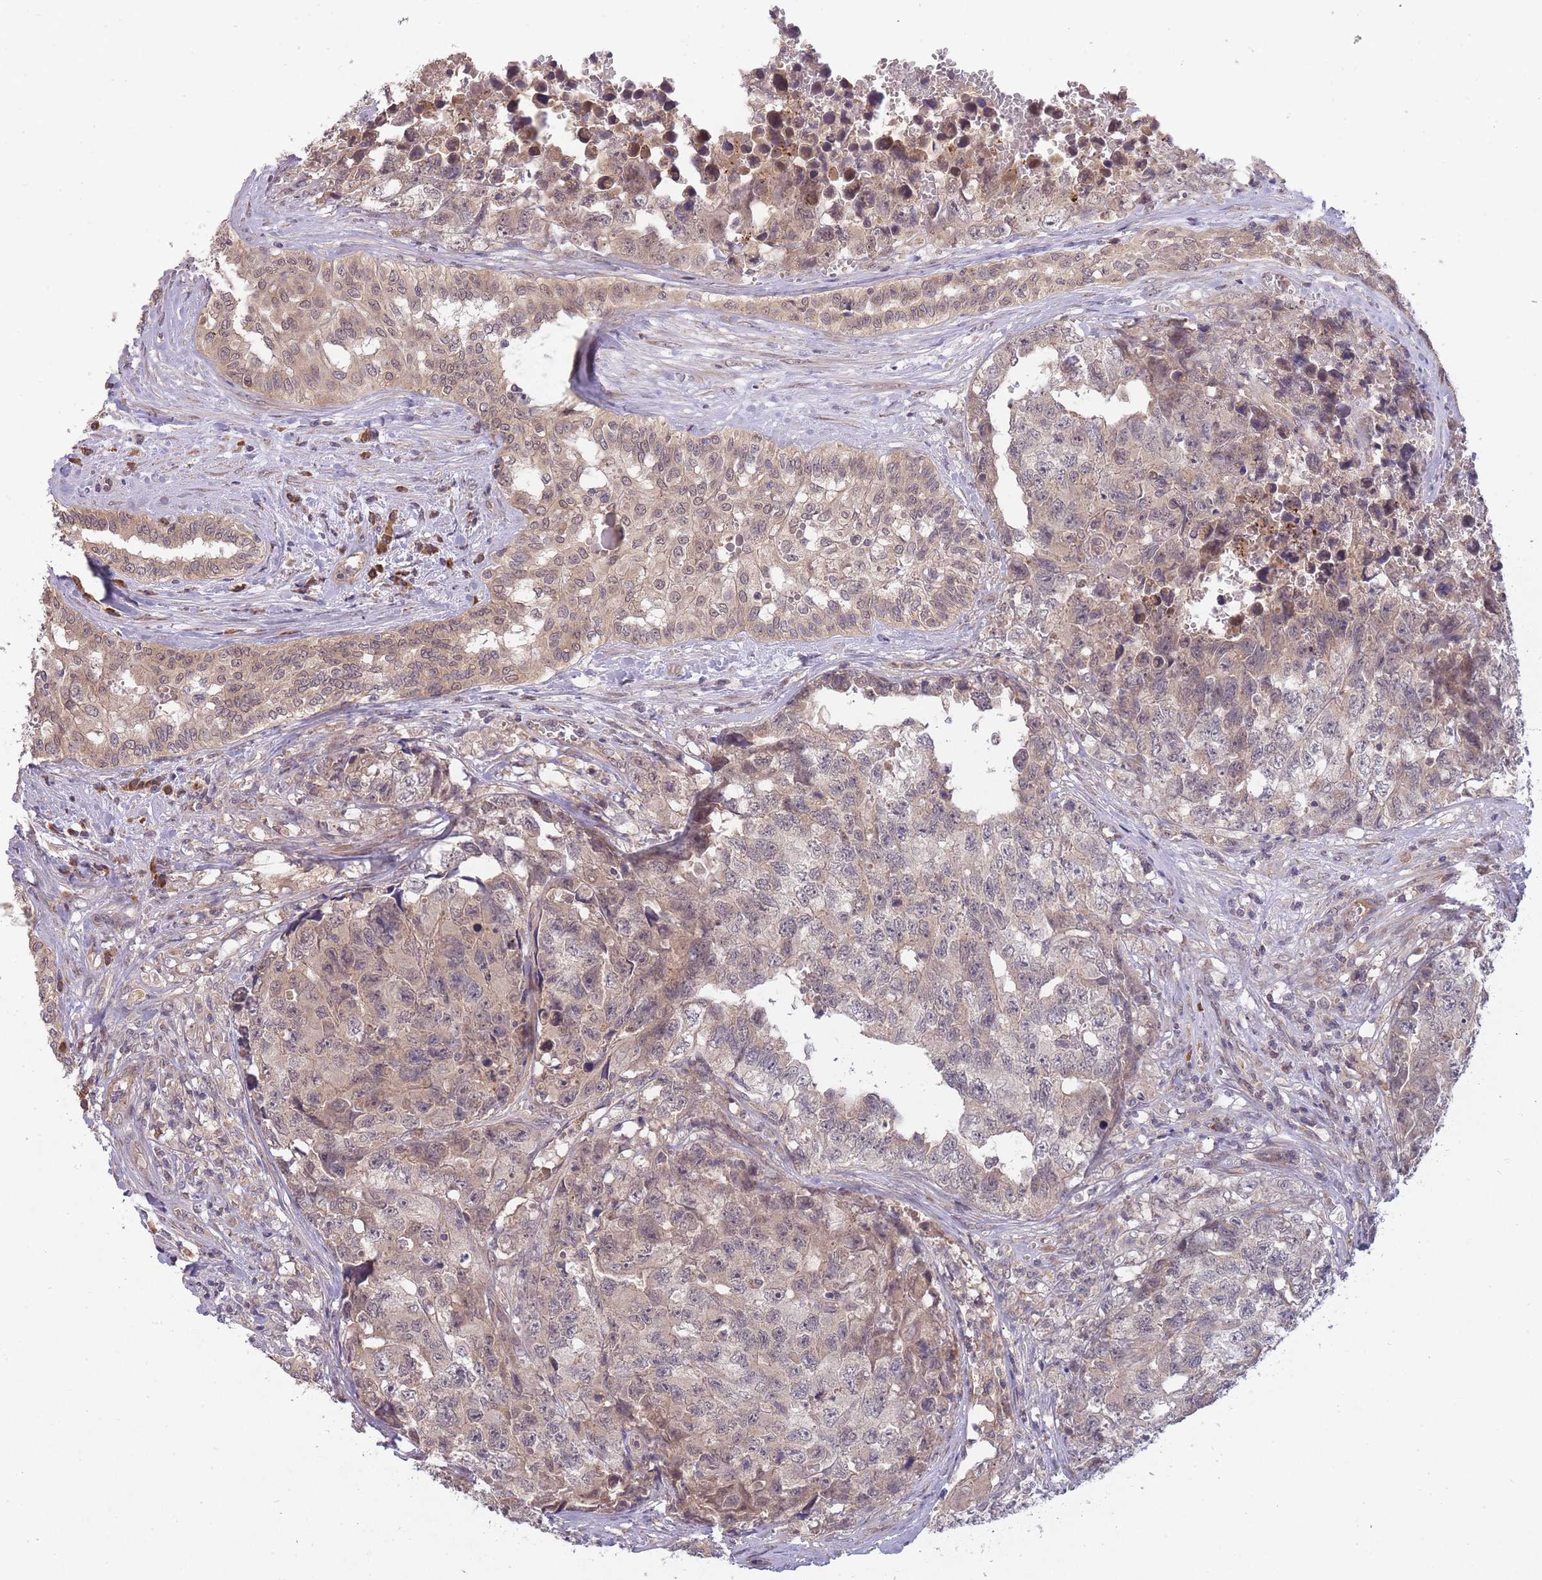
{"staining": {"intensity": "weak", "quantity": "25%-75%", "location": "cytoplasmic/membranous,nuclear"}, "tissue": "testis cancer", "cell_type": "Tumor cells", "image_type": "cancer", "snomed": [{"axis": "morphology", "description": "Carcinoma, Embryonal, NOS"}, {"axis": "topography", "description": "Testis"}], "caption": "A high-resolution image shows immunohistochemistry (IHC) staining of embryonal carcinoma (testis), which displays weak cytoplasmic/membranous and nuclear expression in about 25%-75% of tumor cells. The staining was performed using DAB, with brown indicating positive protein expression. Nuclei are stained blue with hematoxylin.", "gene": "SMC6", "patient": {"sex": "male", "age": 31}}